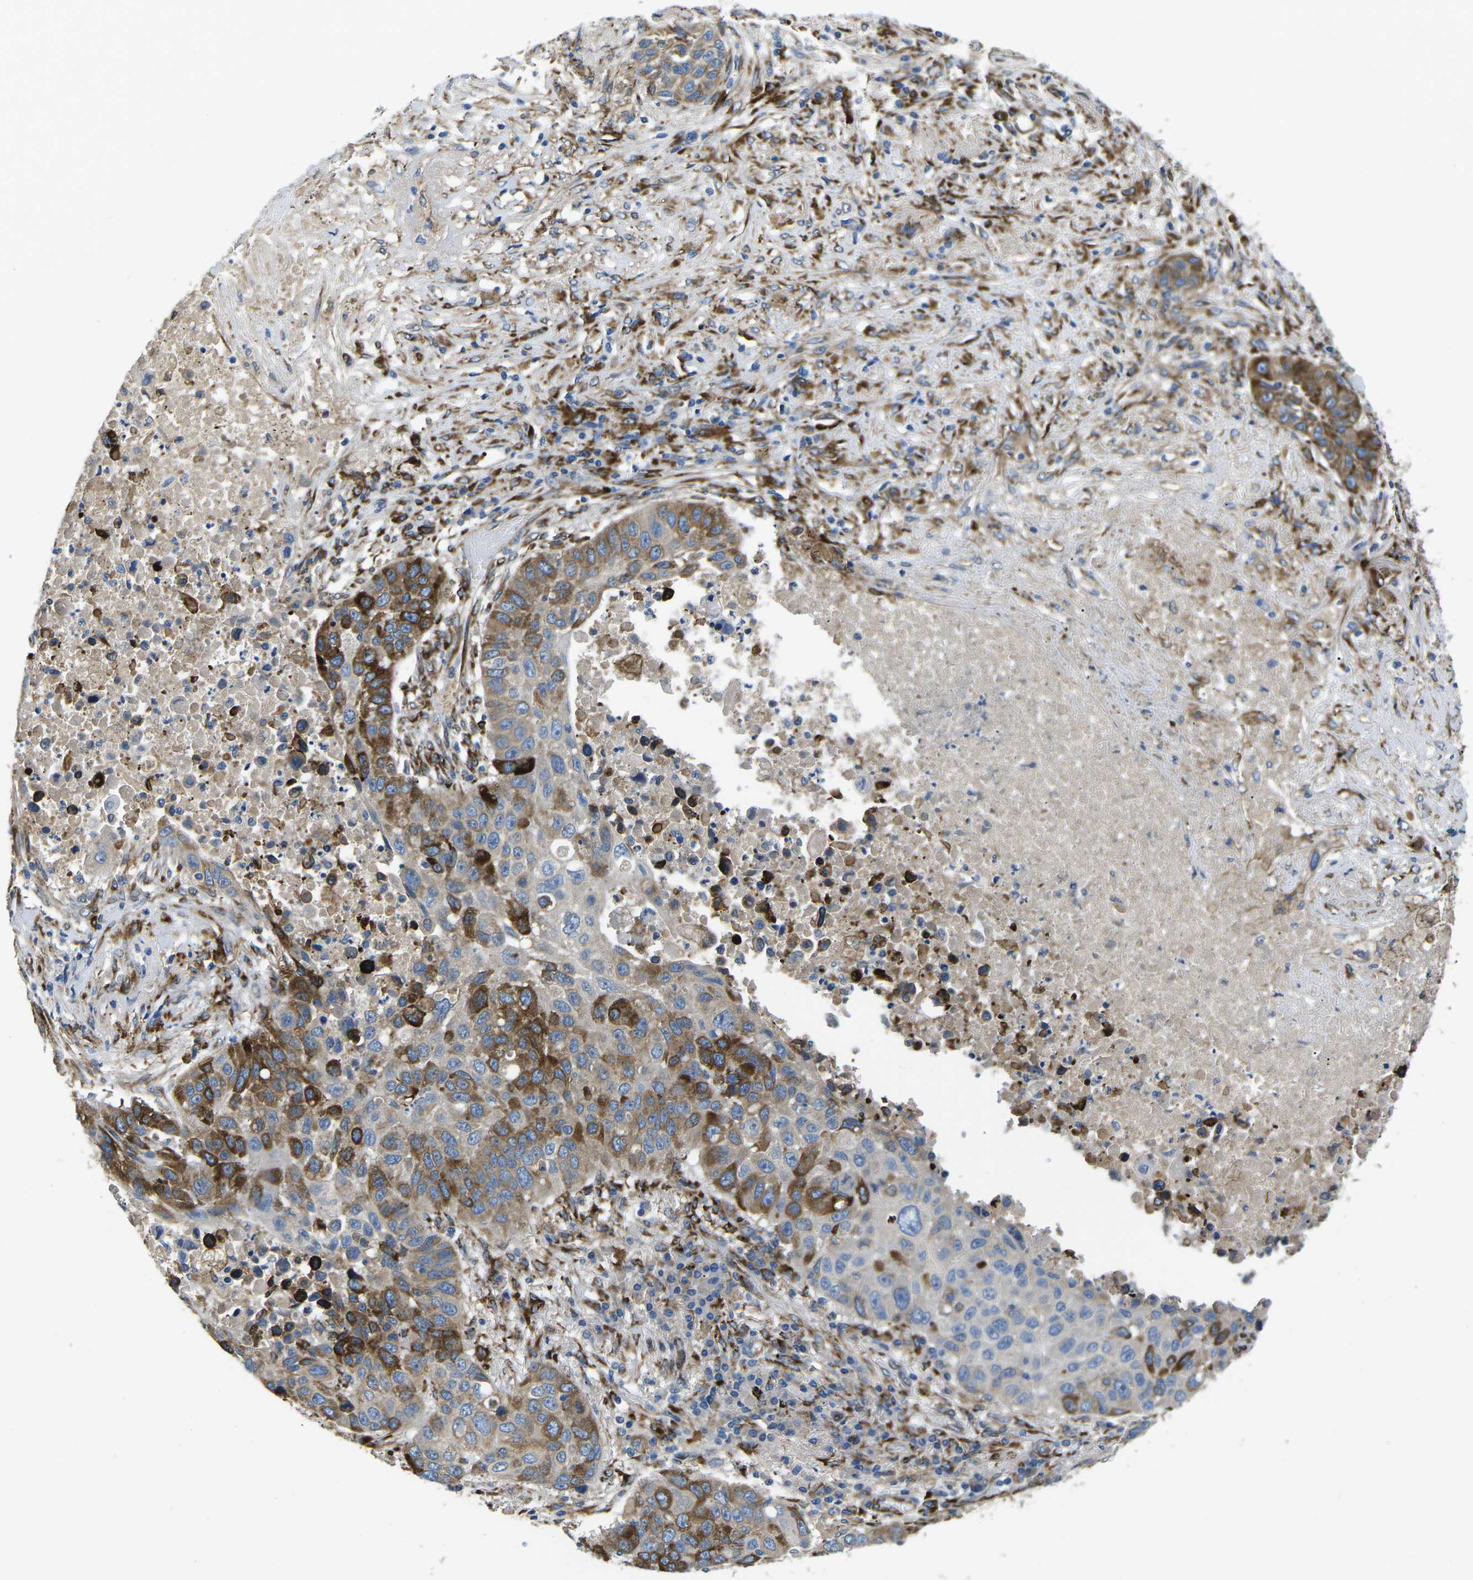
{"staining": {"intensity": "strong", "quantity": "25%-75%", "location": "cytoplasmic/membranous"}, "tissue": "lung cancer", "cell_type": "Tumor cells", "image_type": "cancer", "snomed": [{"axis": "morphology", "description": "Squamous cell carcinoma, NOS"}, {"axis": "topography", "description": "Lung"}], "caption": "Immunohistochemistry (DAB (3,3'-diaminobenzidine)) staining of human lung cancer reveals strong cytoplasmic/membranous protein staining in about 25%-75% of tumor cells. Immunohistochemistry (ihc) stains the protein in brown and the nuclei are stained blue.", "gene": "PDZD8", "patient": {"sex": "male", "age": 57}}